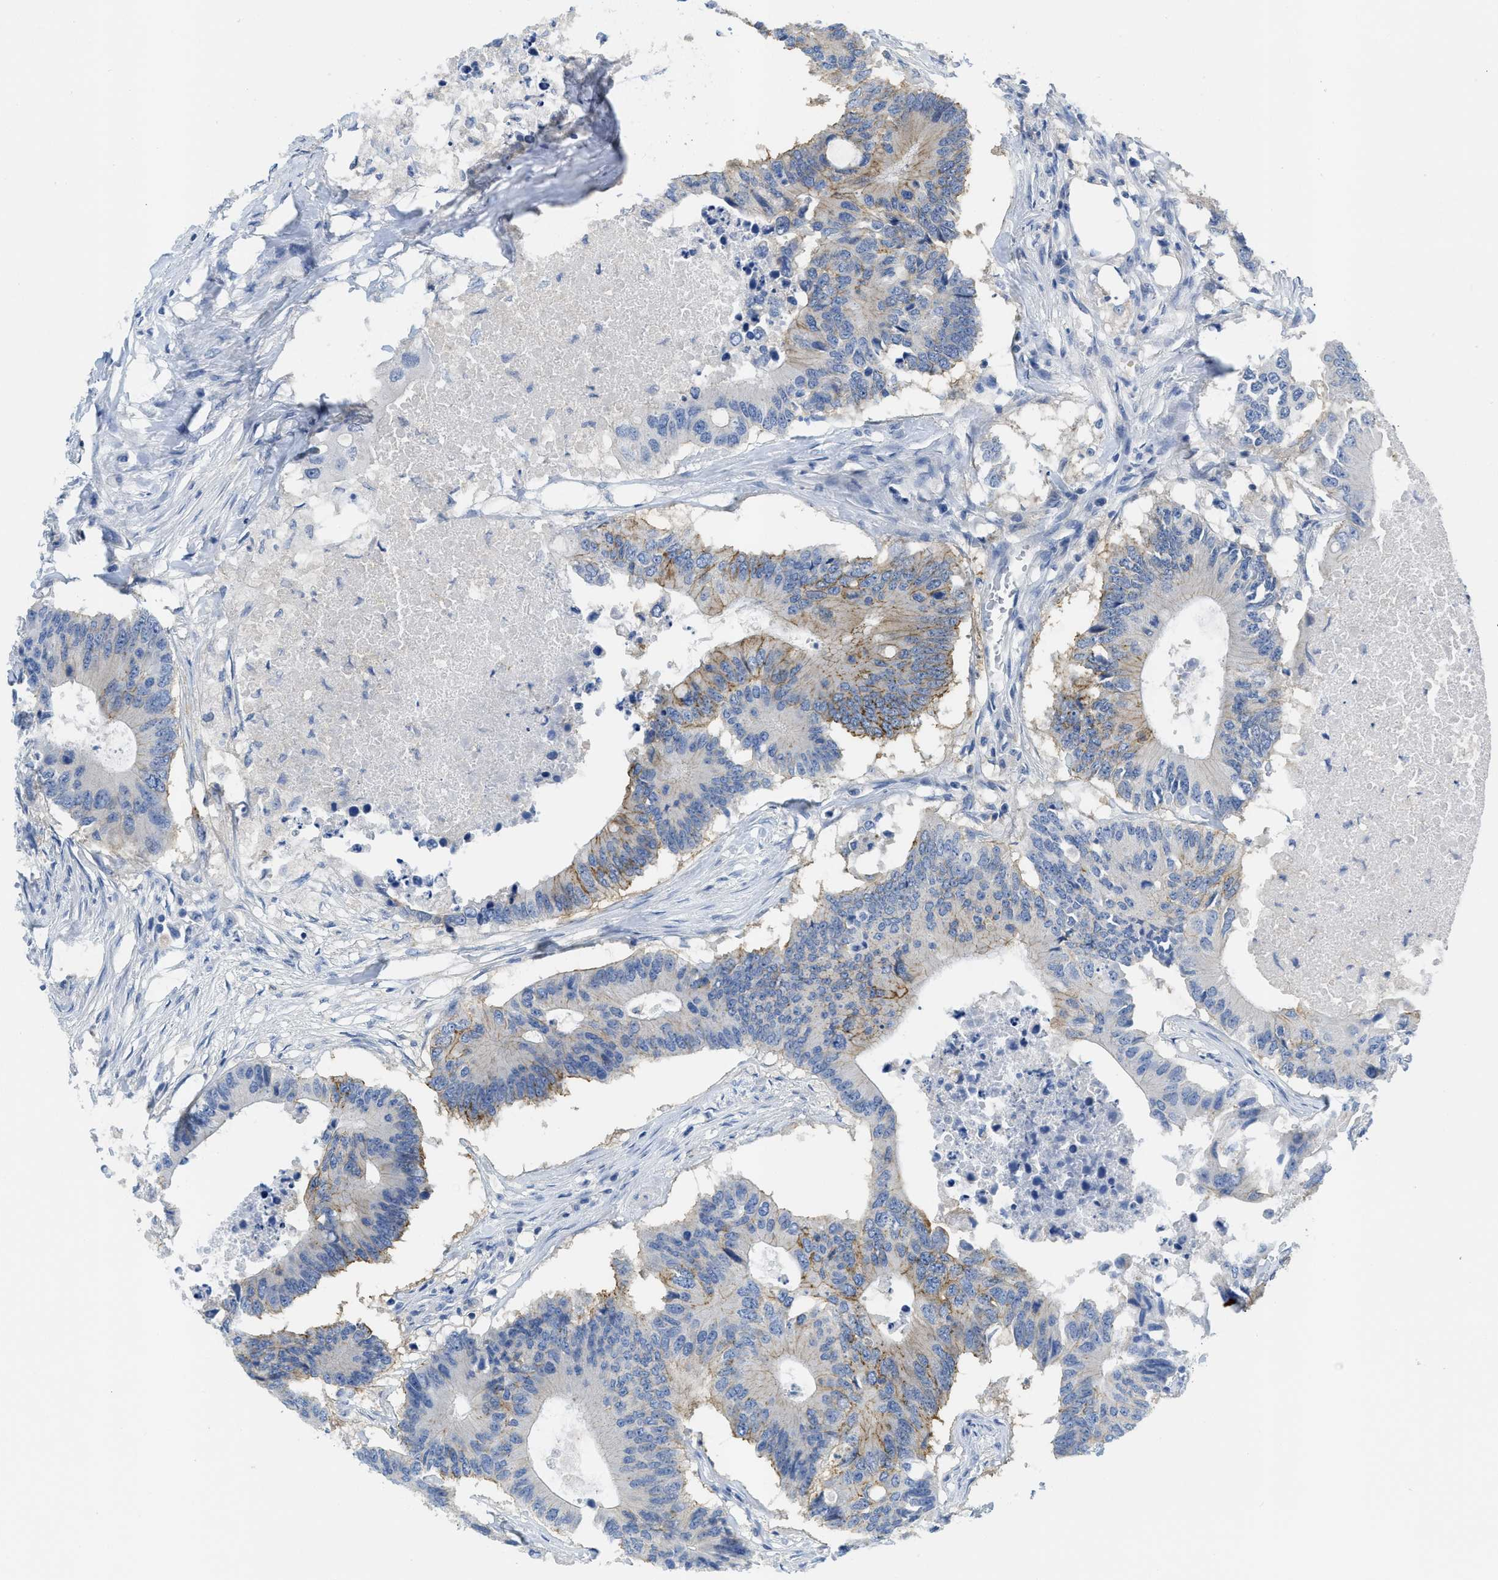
{"staining": {"intensity": "moderate", "quantity": "25%-75%", "location": "cytoplasmic/membranous"}, "tissue": "colorectal cancer", "cell_type": "Tumor cells", "image_type": "cancer", "snomed": [{"axis": "morphology", "description": "Adenocarcinoma, NOS"}, {"axis": "topography", "description": "Colon"}], "caption": "DAB immunohistochemical staining of human colorectal cancer (adenocarcinoma) shows moderate cytoplasmic/membranous protein staining in about 25%-75% of tumor cells.", "gene": "CNNM4", "patient": {"sex": "male", "age": 71}}